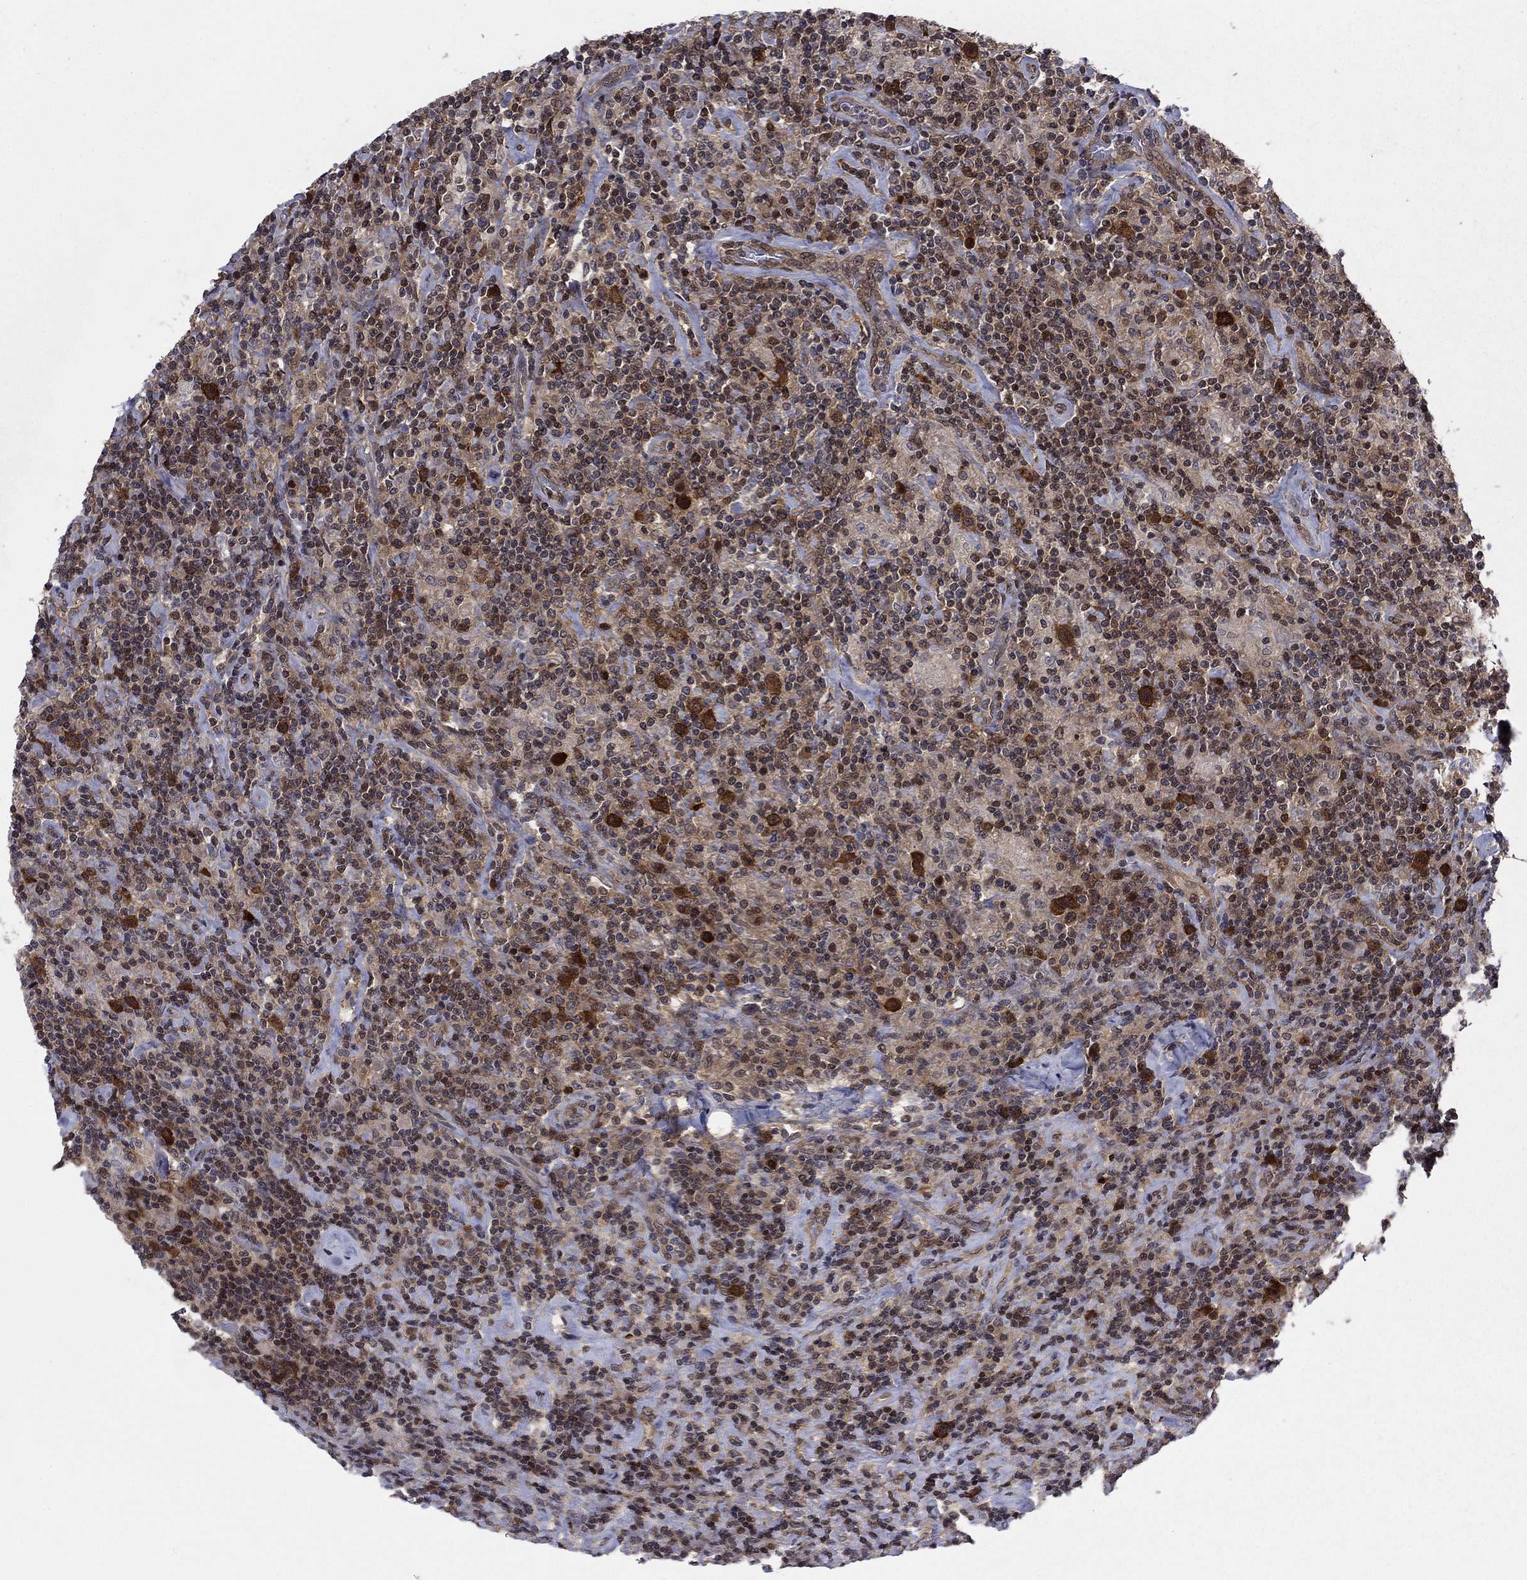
{"staining": {"intensity": "strong", "quantity": ">75%", "location": "cytoplasmic/membranous"}, "tissue": "lymphoma", "cell_type": "Tumor cells", "image_type": "cancer", "snomed": [{"axis": "morphology", "description": "Hodgkin's disease, NOS"}, {"axis": "topography", "description": "Lymph node"}], "caption": "Hodgkin's disease was stained to show a protein in brown. There is high levels of strong cytoplasmic/membranous positivity in about >75% of tumor cells.", "gene": "FKBP4", "patient": {"sex": "male", "age": 70}}